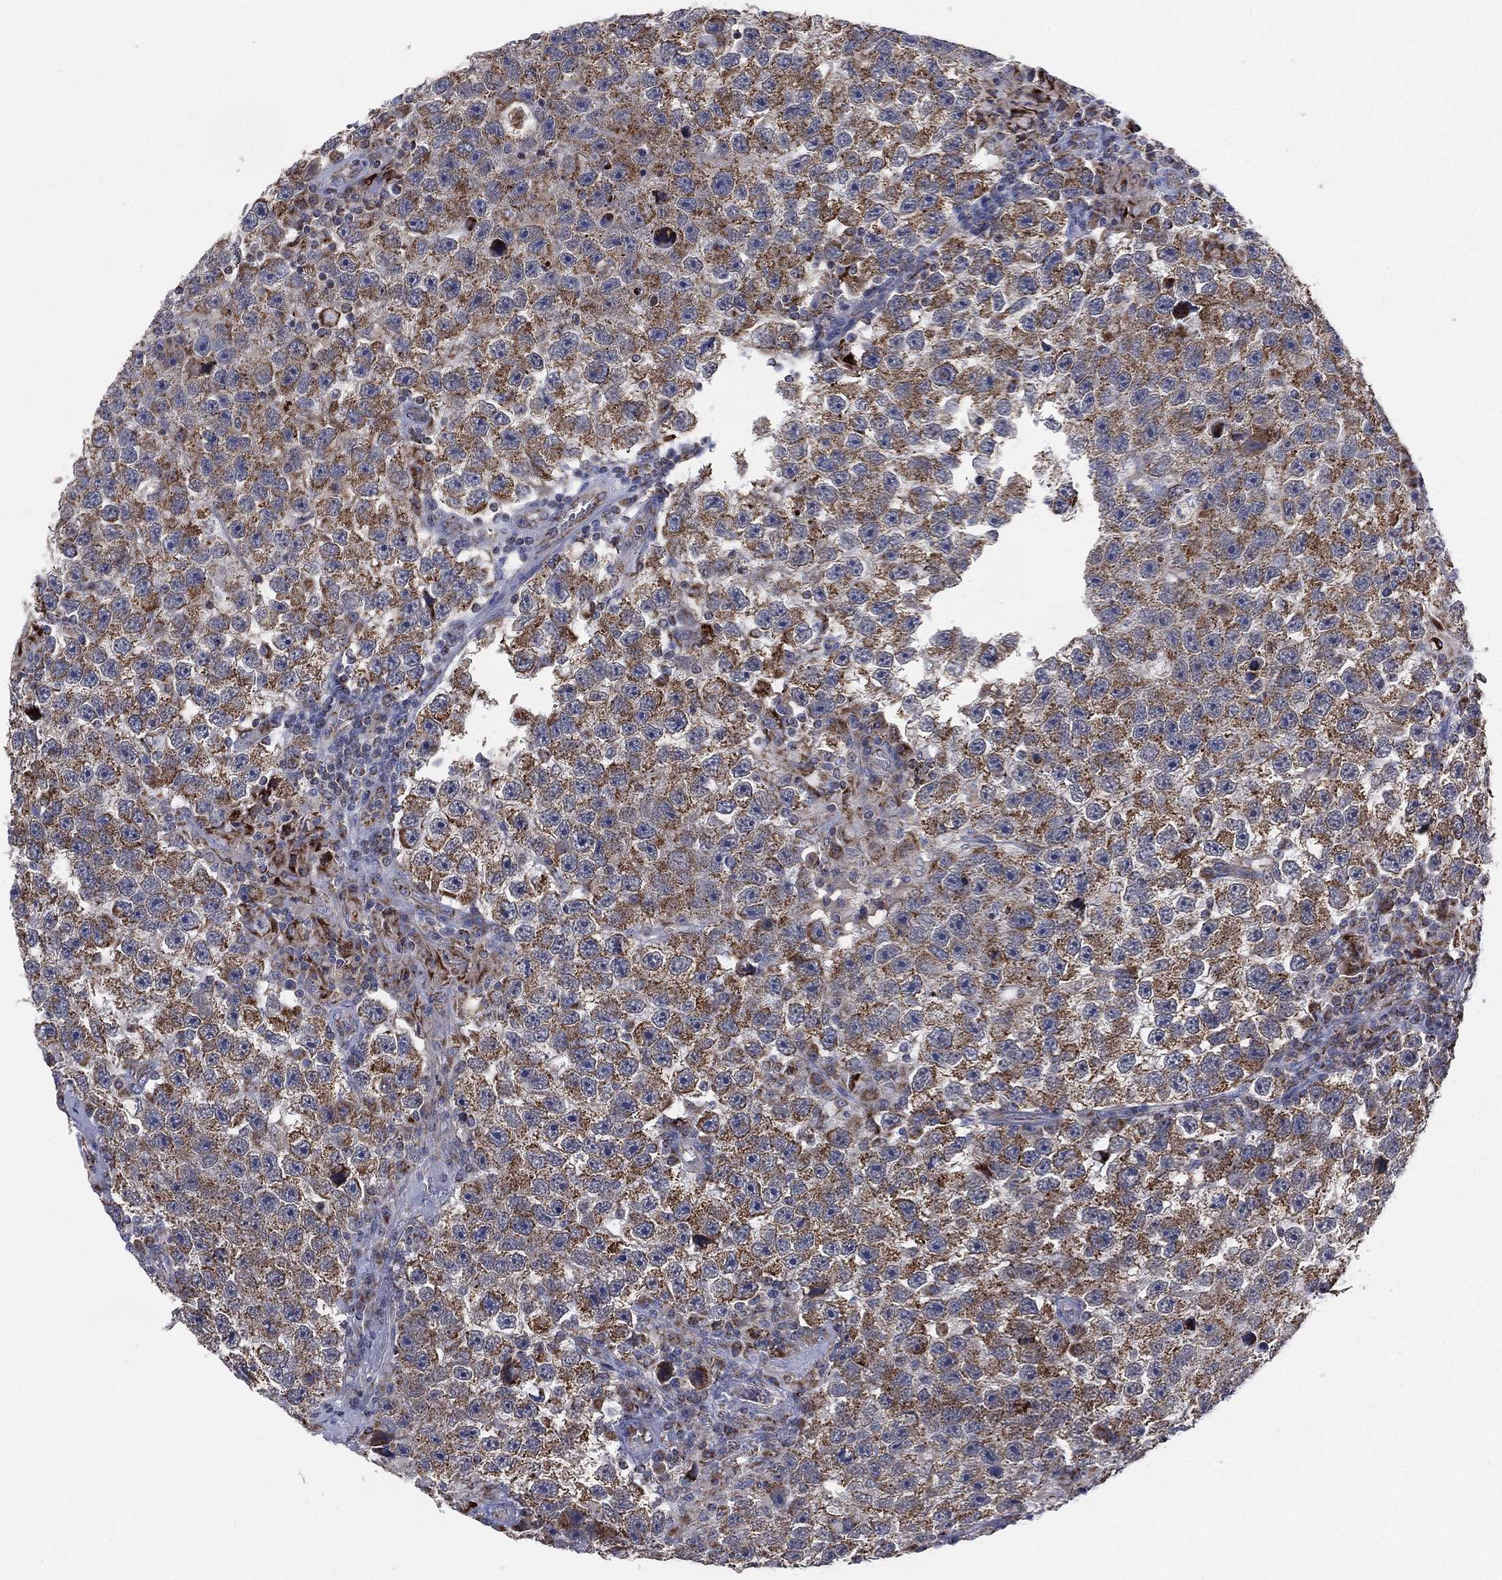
{"staining": {"intensity": "moderate", "quantity": ">75%", "location": "cytoplasmic/membranous"}, "tissue": "testis cancer", "cell_type": "Tumor cells", "image_type": "cancer", "snomed": [{"axis": "morphology", "description": "Seminoma, NOS"}, {"axis": "topography", "description": "Testis"}], "caption": "Seminoma (testis) tissue exhibits moderate cytoplasmic/membranous positivity in about >75% of tumor cells, visualized by immunohistochemistry. The staining was performed using DAB (3,3'-diaminobenzidine) to visualize the protein expression in brown, while the nuclei were stained in blue with hematoxylin (Magnification: 20x).", "gene": "PSMG4", "patient": {"sex": "male", "age": 26}}